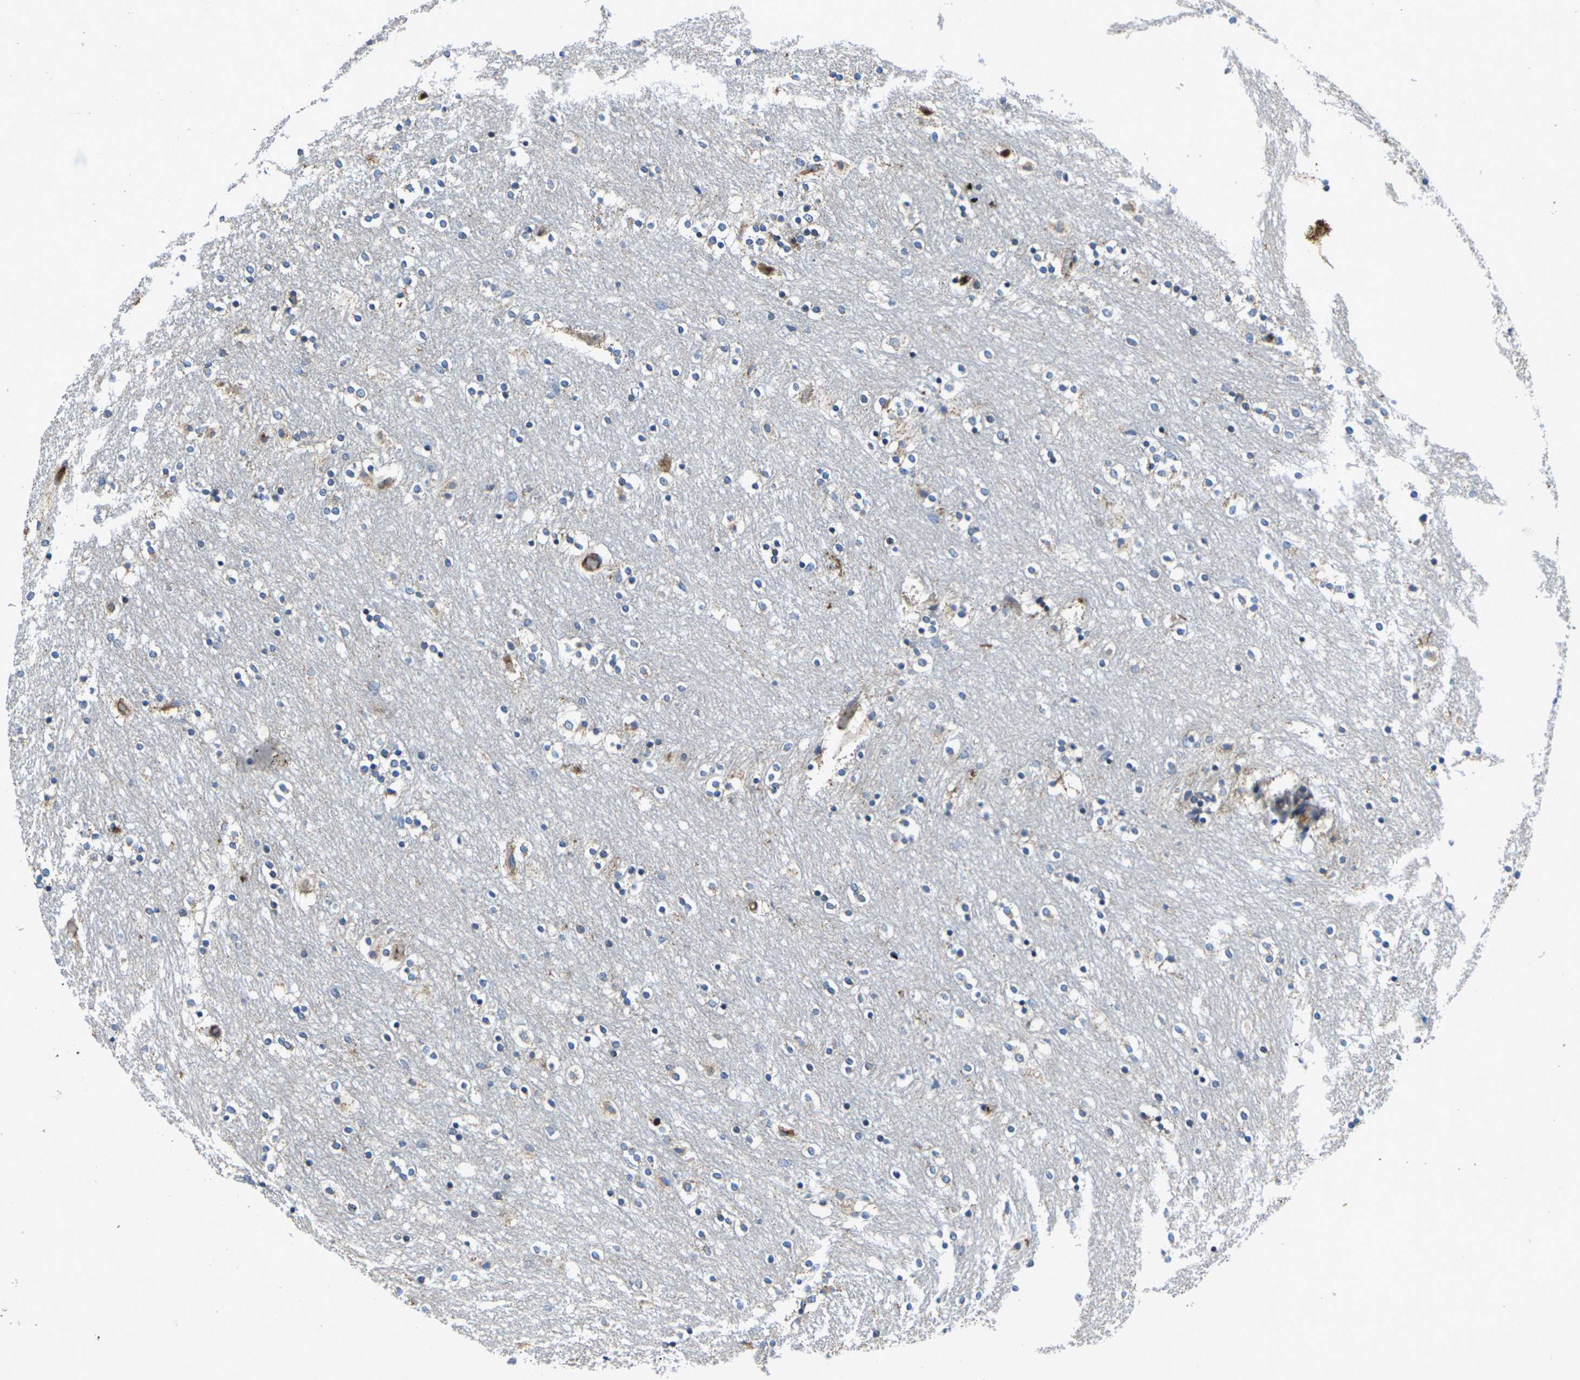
{"staining": {"intensity": "negative", "quantity": "none", "location": "none"}, "tissue": "caudate", "cell_type": "Glial cells", "image_type": "normal", "snomed": [{"axis": "morphology", "description": "Normal tissue, NOS"}, {"axis": "topography", "description": "Lateral ventricle wall"}], "caption": "A high-resolution histopathology image shows immunohistochemistry (IHC) staining of normal caudate, which exhibits no significant positivity in glial cells.", "gene": "KIF1B", "patient": {"sex": "female", "age": 54}}